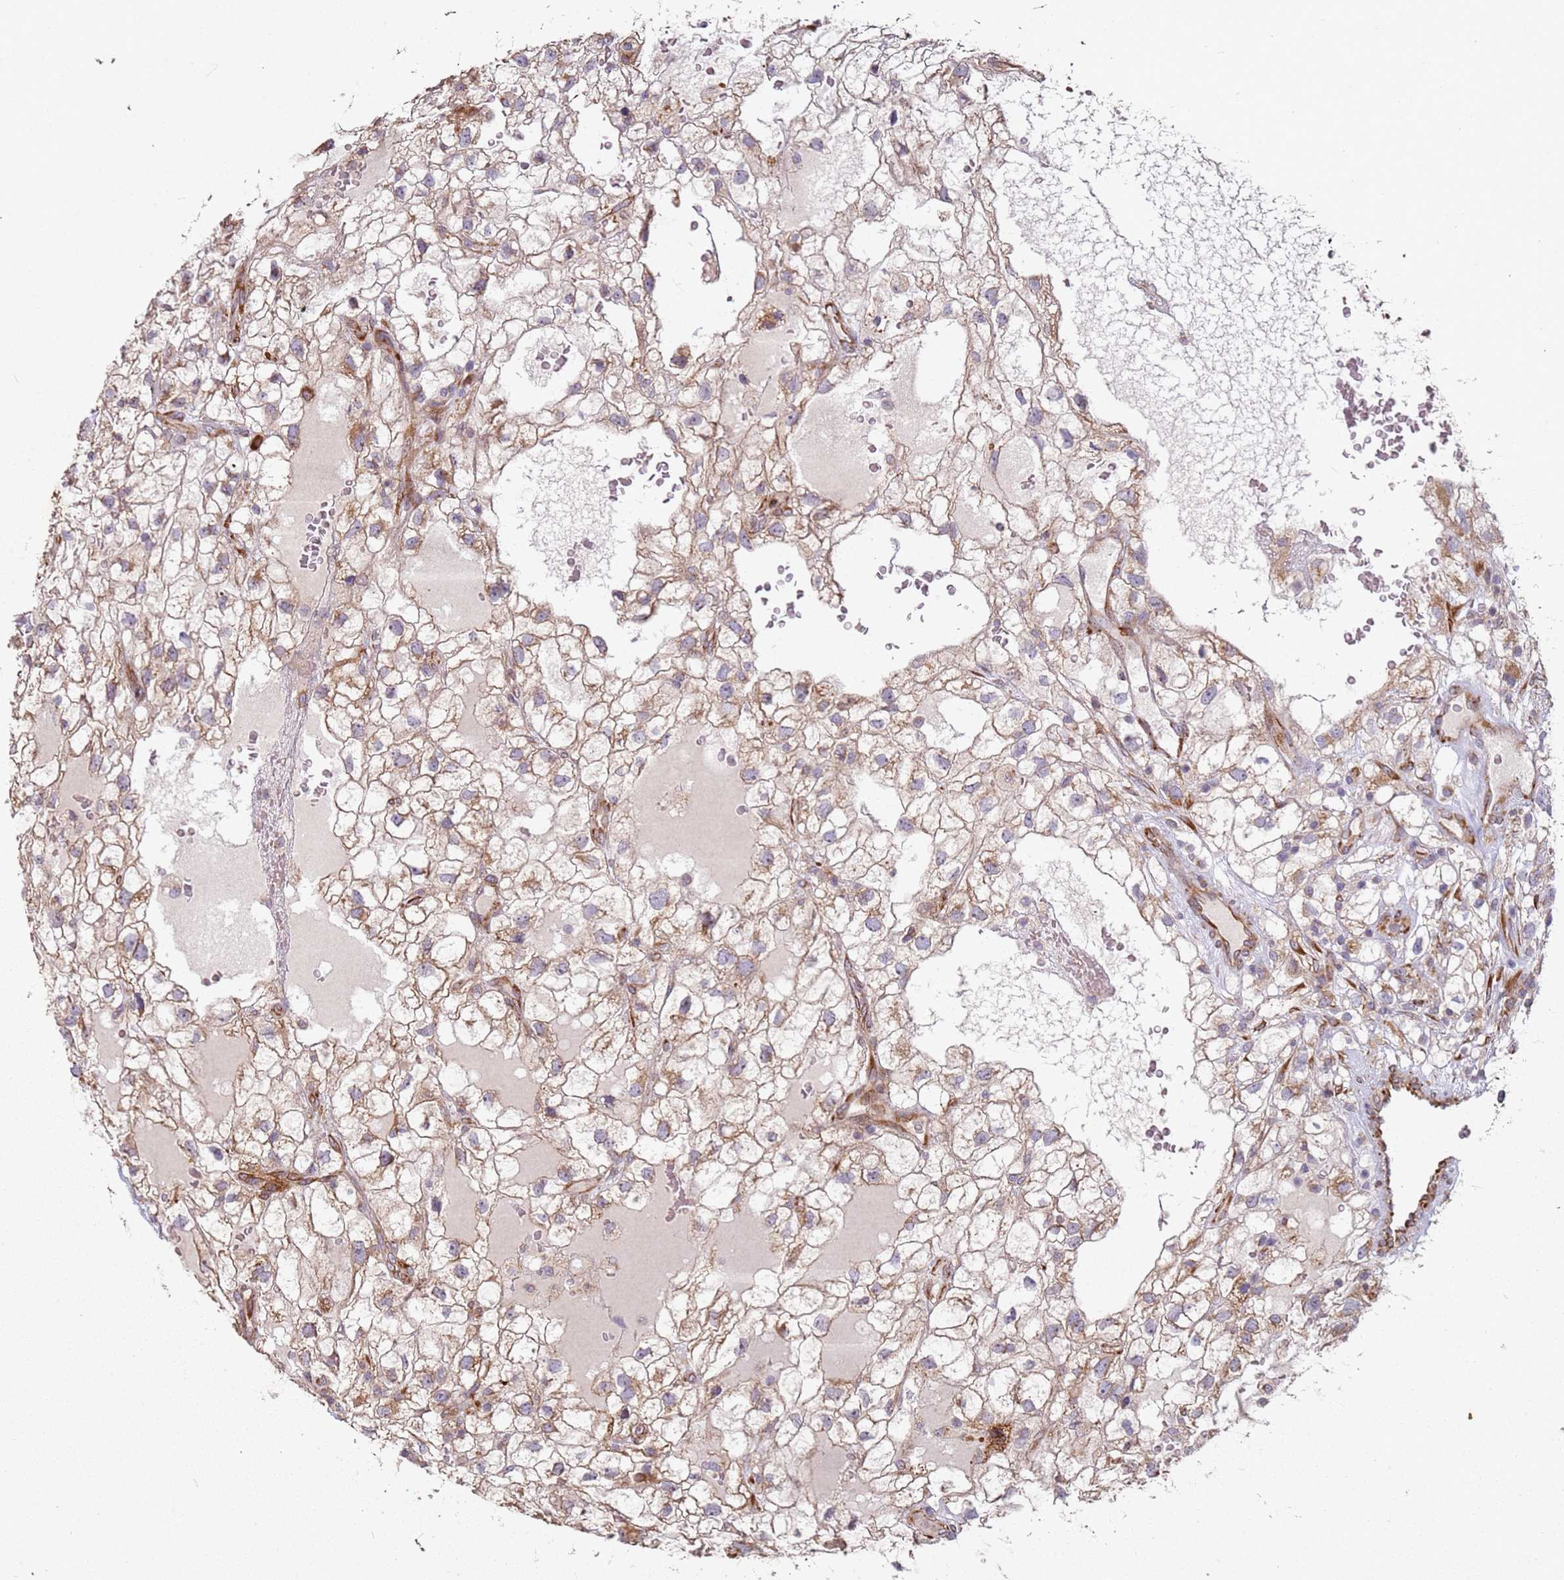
{"staining": {"intensity": "moderate", "quantity": ">75%", "location": "cytoplasmic/membranous"}, "tissue": "renal cancer", "cell_type": "Tumor cells", "image_type": "cancer", "snomed": [{"axis": "morphology", "description": "Adenocarcinoma, NOS"}, {"axis": "topography", "description": "Kidney"}], "caption": "IHC image of renal cancer (adenocarcinoma) stained for a protein (brown), which displays medium levels of moderate cytoplasmic/membranous positivity in about >75% of tumor cells.", "gene": "ARFRP1", "patient": {"sex": "male", "age": 59}}